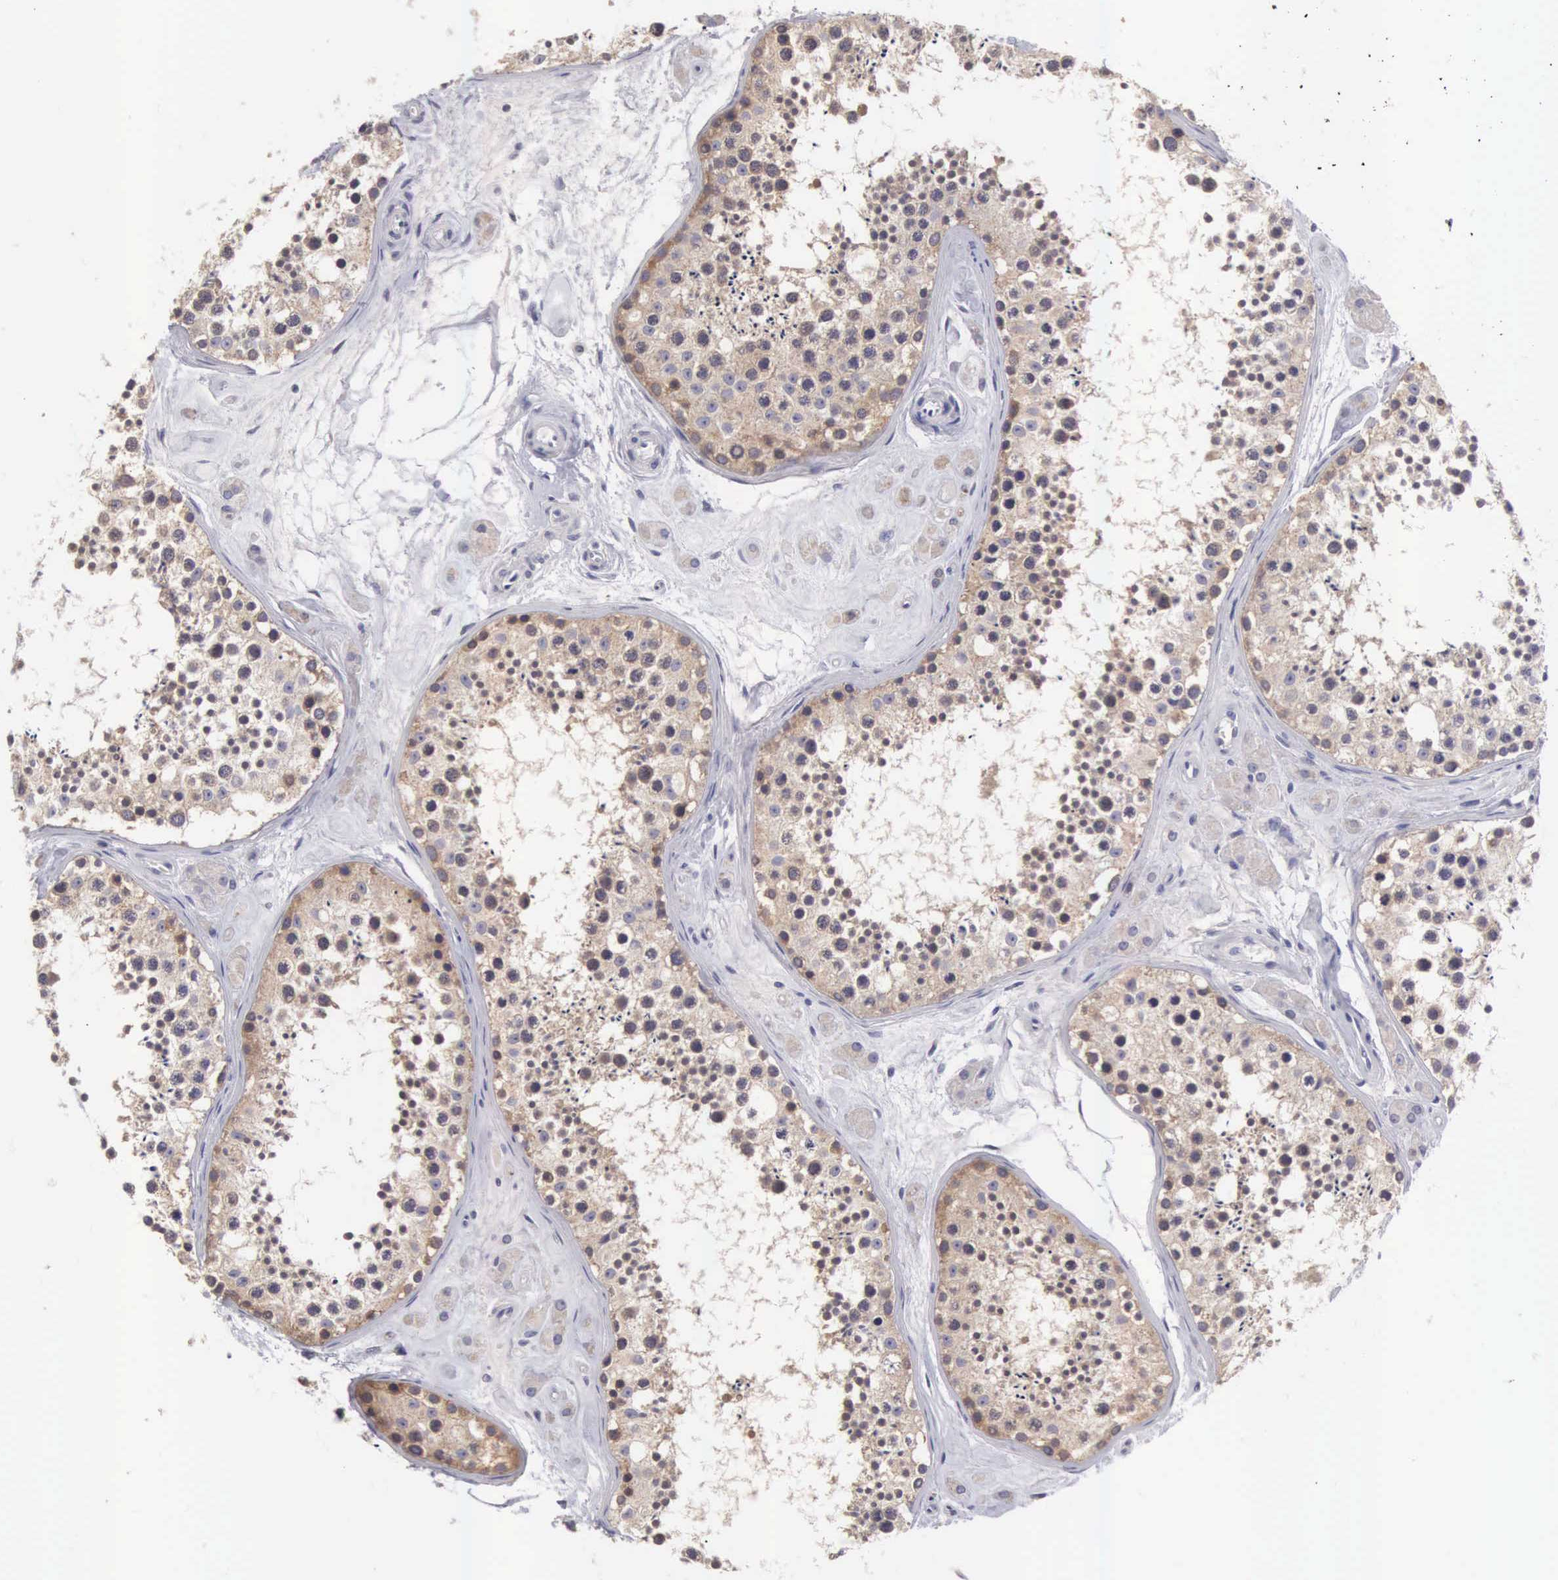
{"staining": {"intensity": "moderate", "quantity": ">75%", "location": "cytoplasmic/membranous"}, "tissue": "testis", "cell_type": "Cells in seminiferous ducts", "image_type": "normal", "snomed": [{"axis": "morphology", "description": "Normal tissue, NOS"}, {"axis": "topography", "description": "Testis"}], "caption": "The immunohistochemical stain highlights moderate cytoplasmic/membranous expression in cells in seminiferous ducts of benign testis. (IHC, brightfield microscopy, high magnification).", "gene": "TXLNG", "patient": {"sex": "male", "age": 38}}